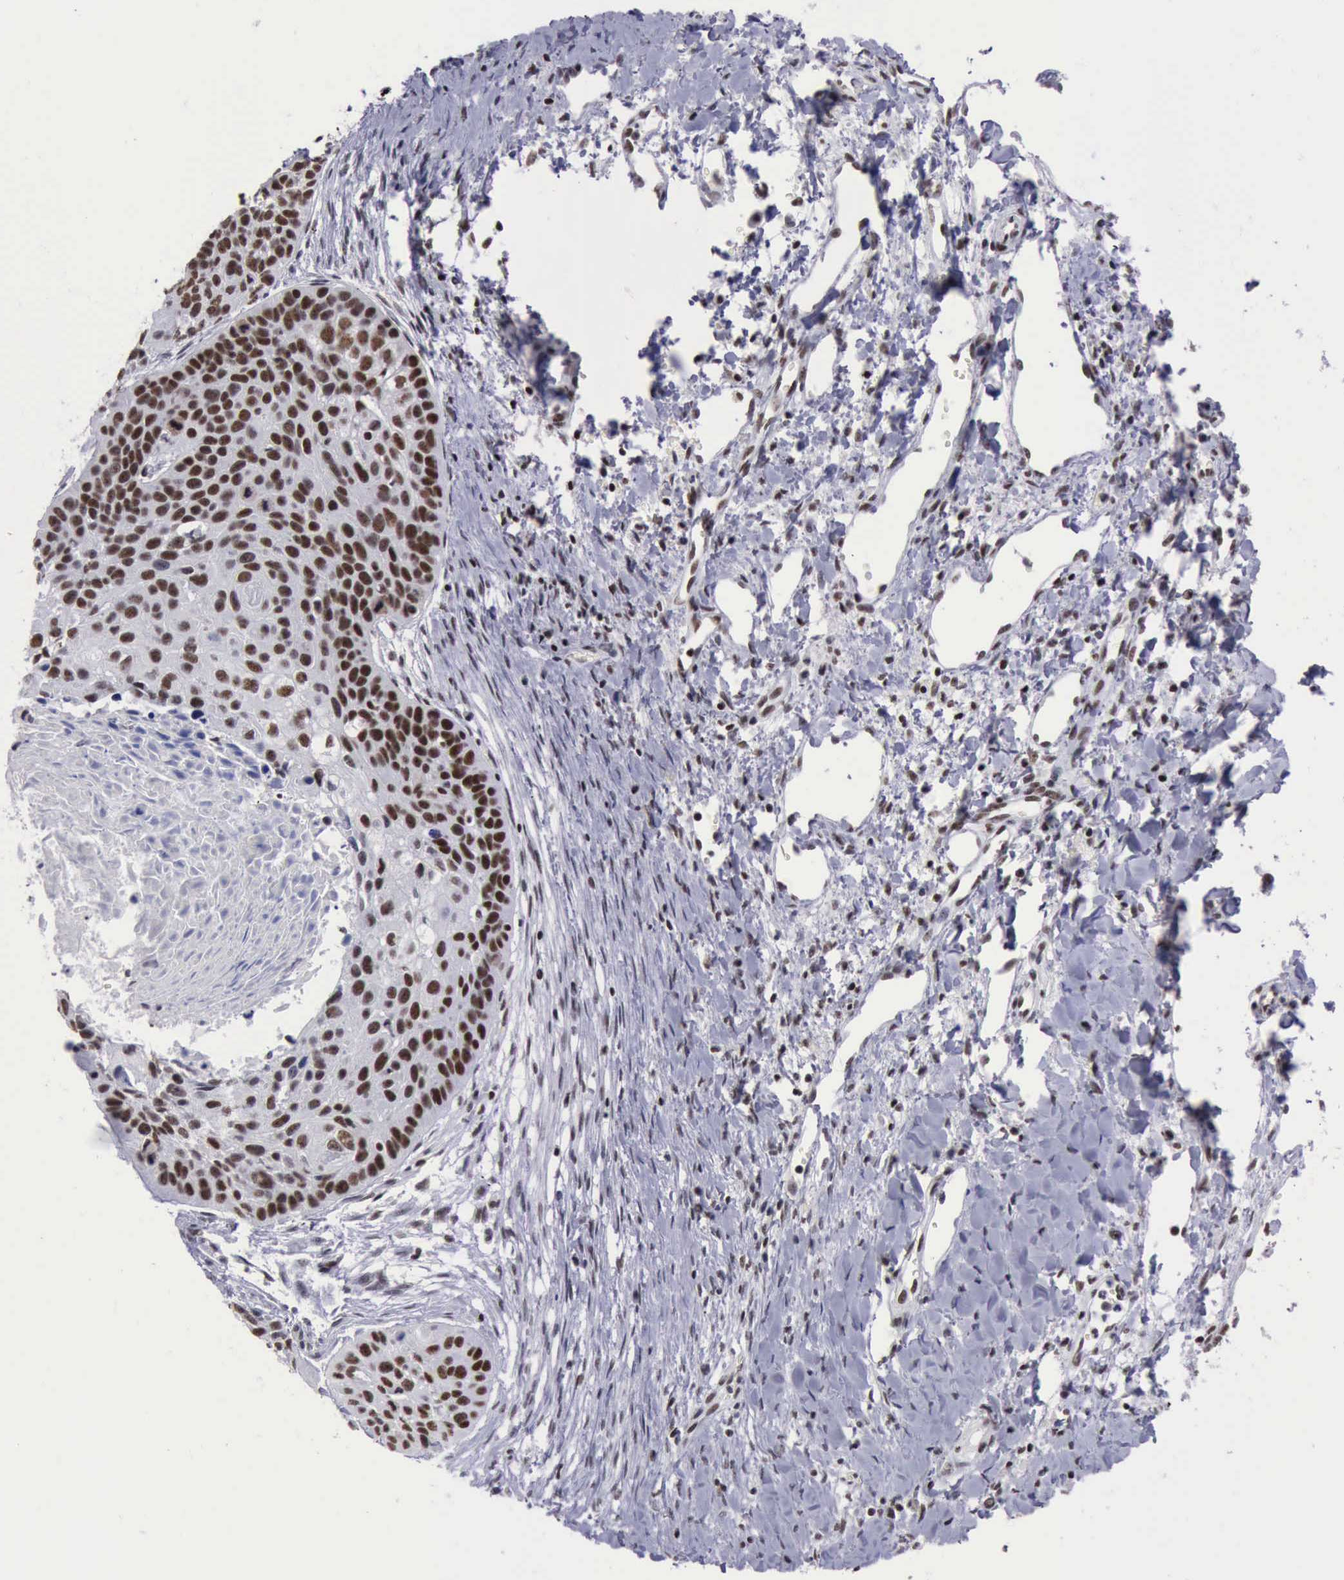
{"staining": {"intensity": "moderate", "quantity": "25%-75%", "location": "nuclear"}, "tissue": "lung cancer", "cell_type": "Tumor cells", "image_type": "cancer", "snomed": [{"axis": "morphology", "description": "Squamous cell carcinoma, NOS"}, {"axis": "topography", "description": "Lung"}], "caption": "A brown stain shows moderate nuclear staining of a protein in human squamous cell carcinoma (lung) tumor cells.", "gene": "YY1", "patient": {"sex": "male", "age": 71}}